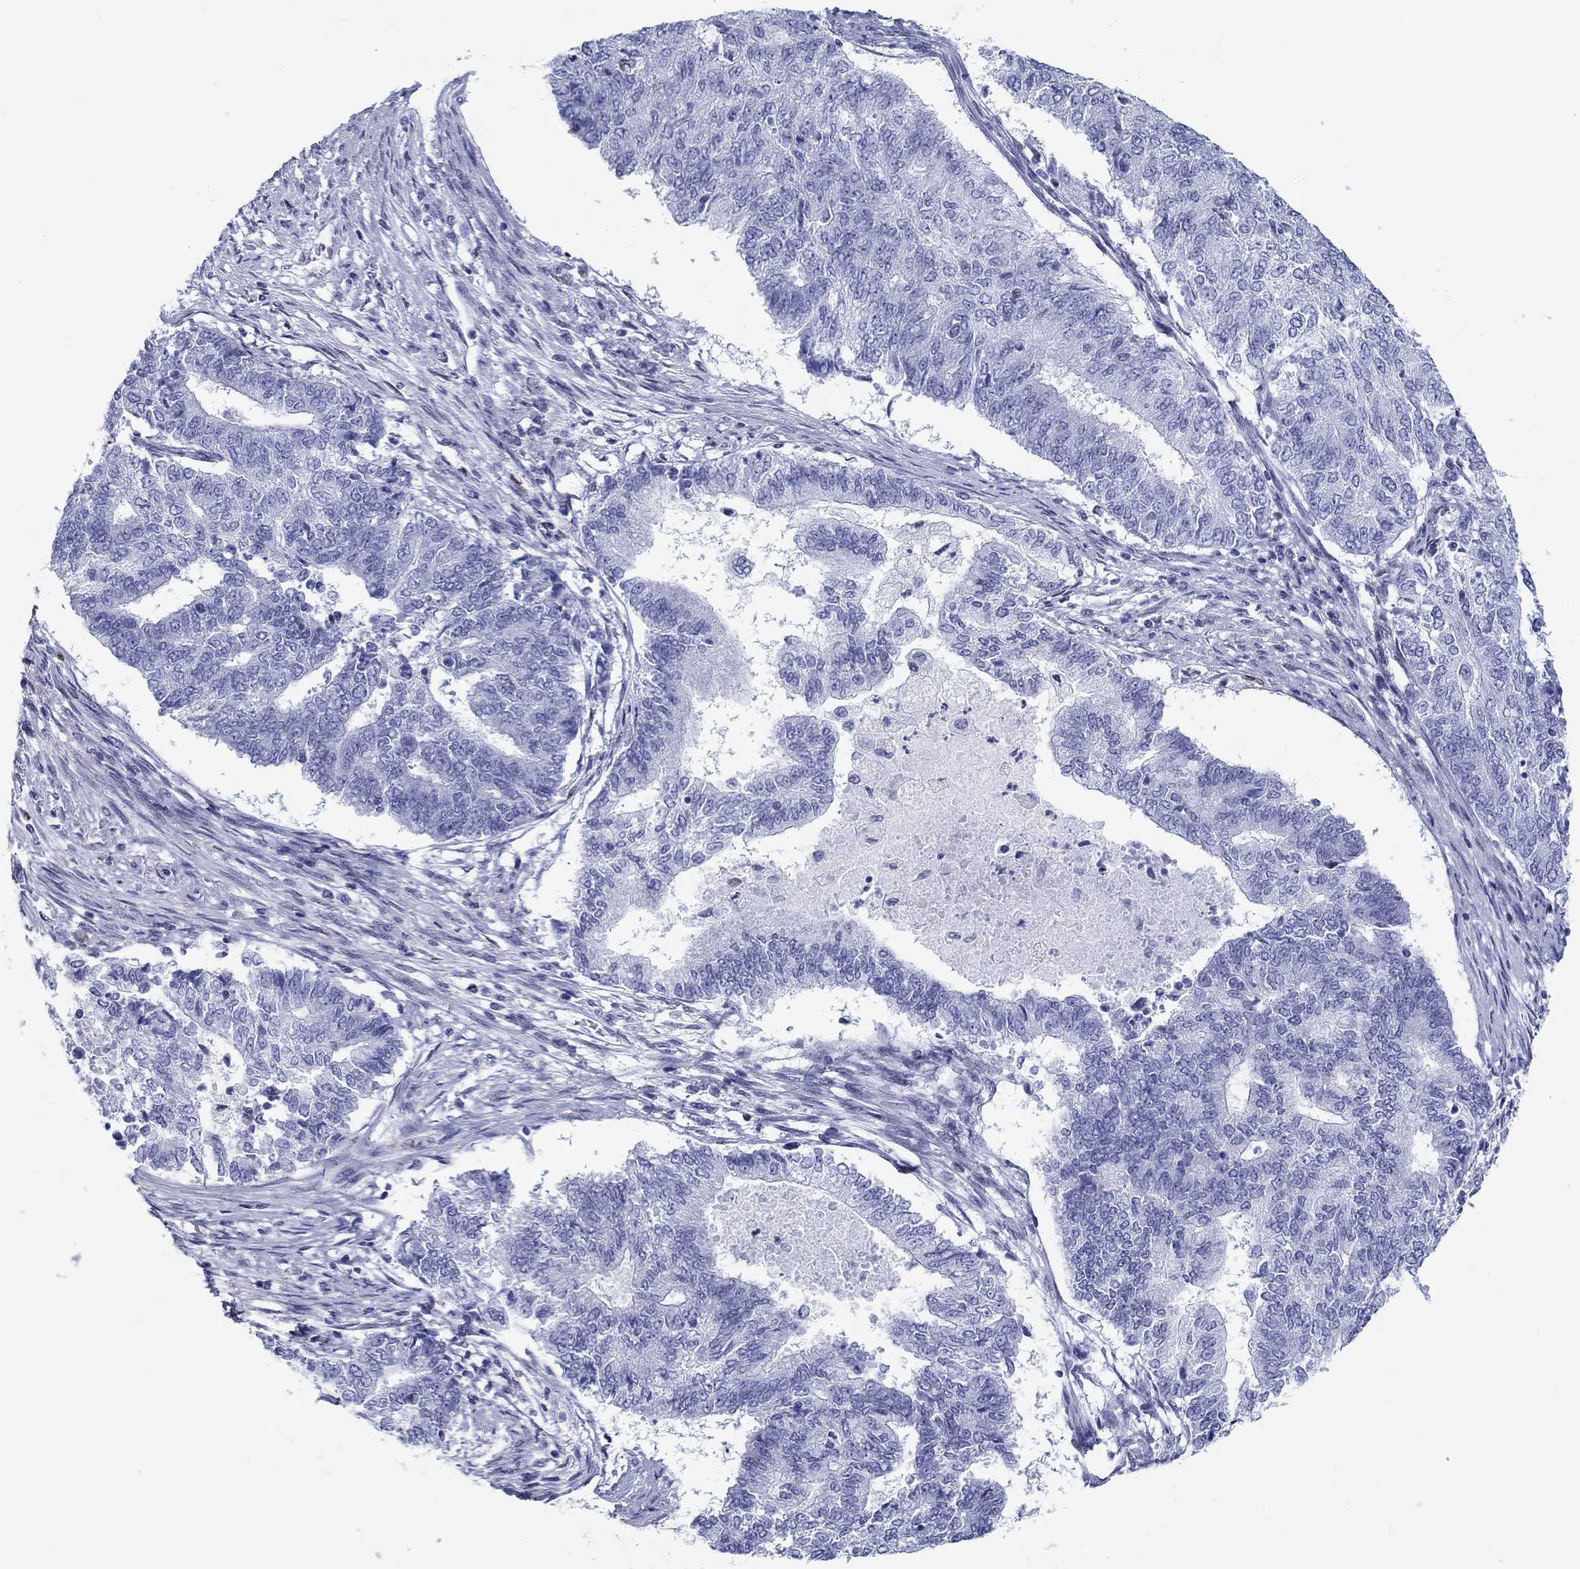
{"staining": {"intensity": "negative", "quantity": "none", "location": "none"}, "tissue": "endometrial cancer", "cell_type": "Tumor cells", "image_type": "cancer", "snomed": [{"axis": "morphology", "description": "Adenocarcinoma, NOS"}, {"axis": "topography", "description": "Endometrium"}], "caption": "Micrograph shows no significant protein staining in tumor cells of endometrial cancer.", "gene": "H1-1", "patient": {"sex": "female", "age": 65}}